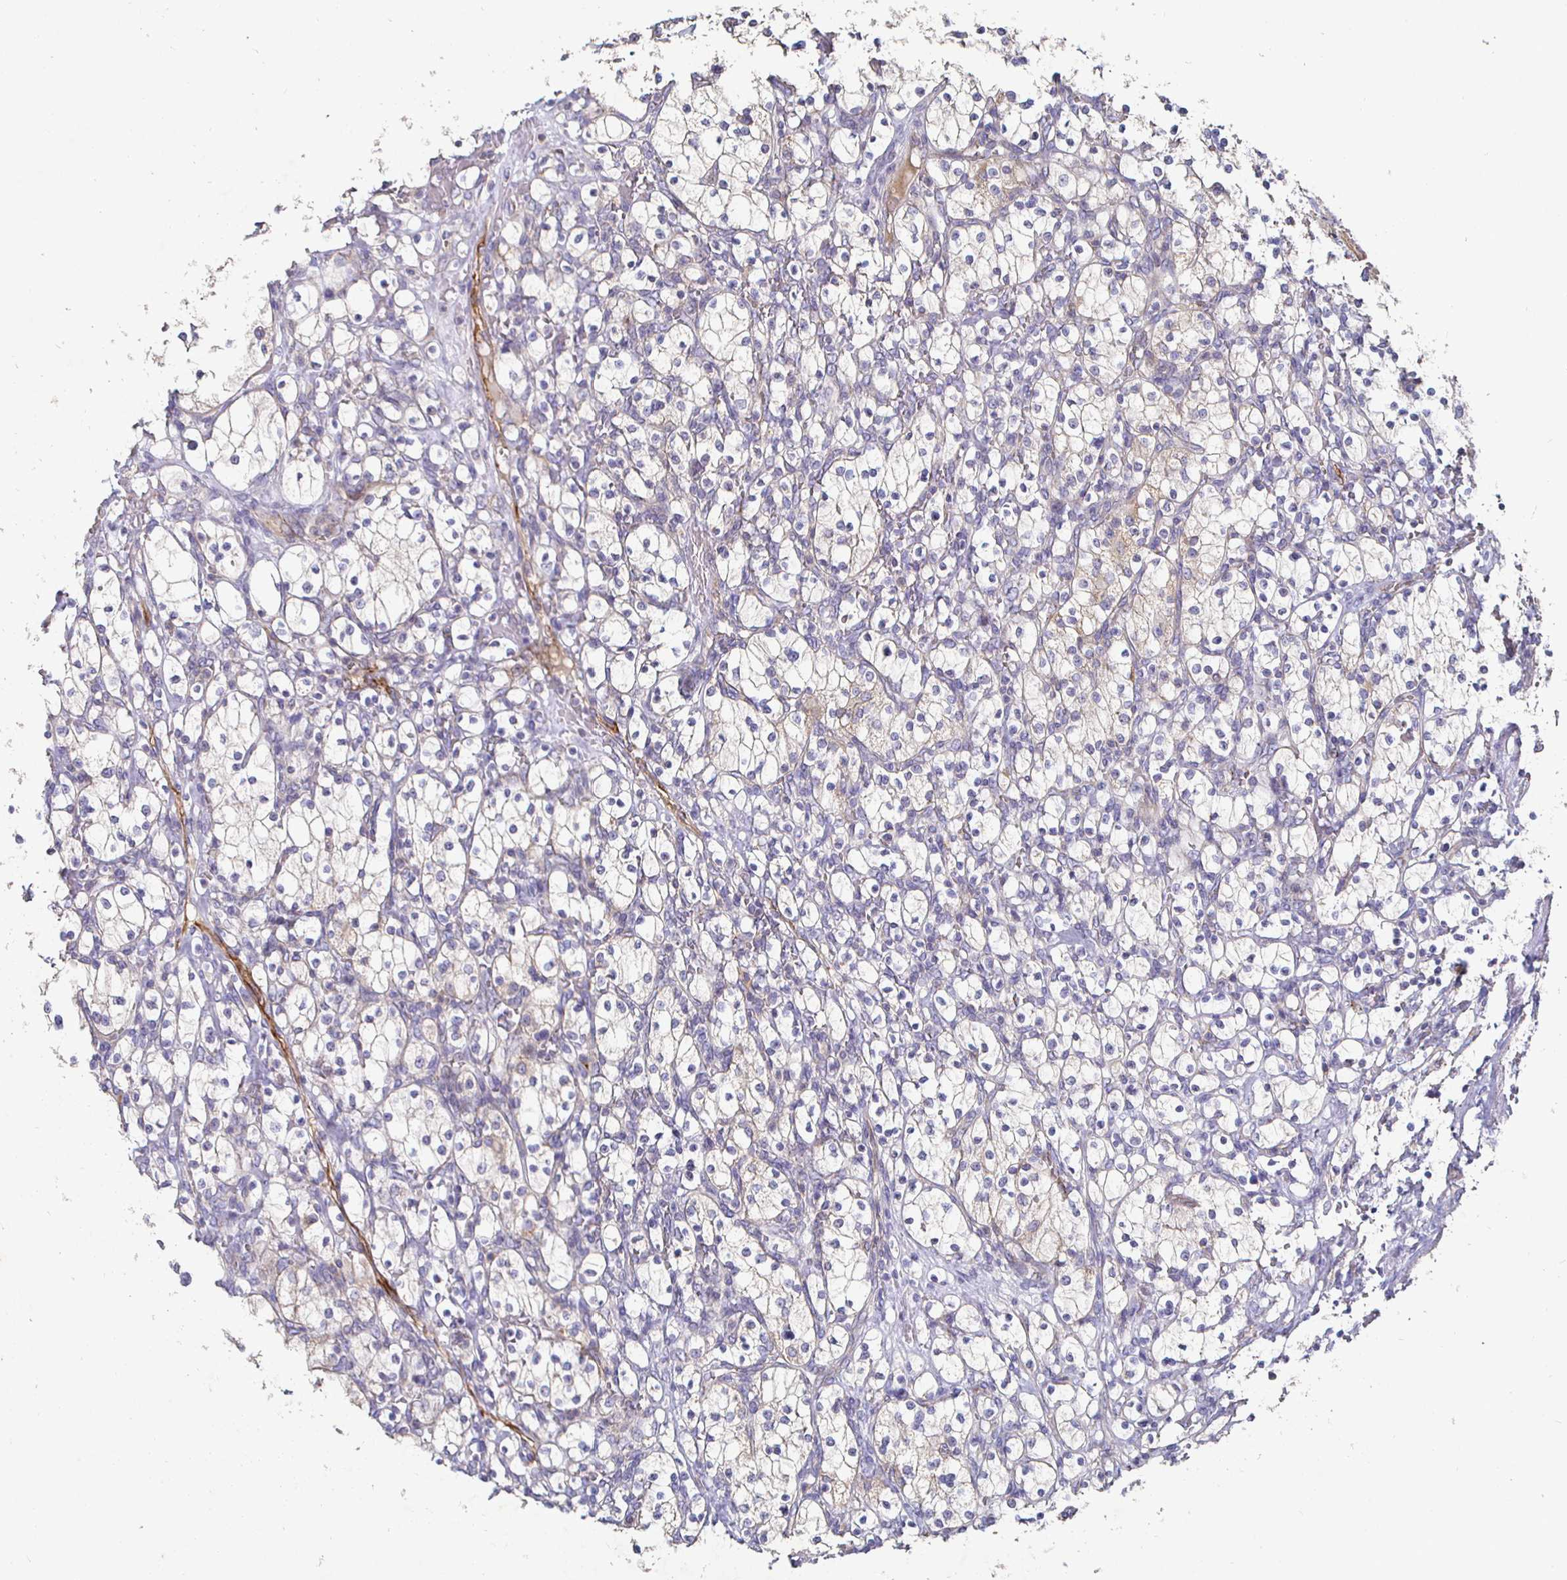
{"staining": {"intensity": "negative", "quantity": "none", "location": "none"}, "tissue": "renal cancer", "cell_type": "Tumor cells", "image_type": "cancer", "snomed": [{"axis": "morphology", "description": "Adenocarcinoma, NOS"}, {"axis": "topography", "description": "Kidney"}], "caption": "High magnification brightfield microscopy of renal adenocarcinoma stained with DAB (3,3'-diaminobenzidine) (brown) and counterstained with hematoxylin (blue): tumor cells show no significant positivity.", "gene": "NRSN1", "patient": {"sex": "female", "age": 83}}